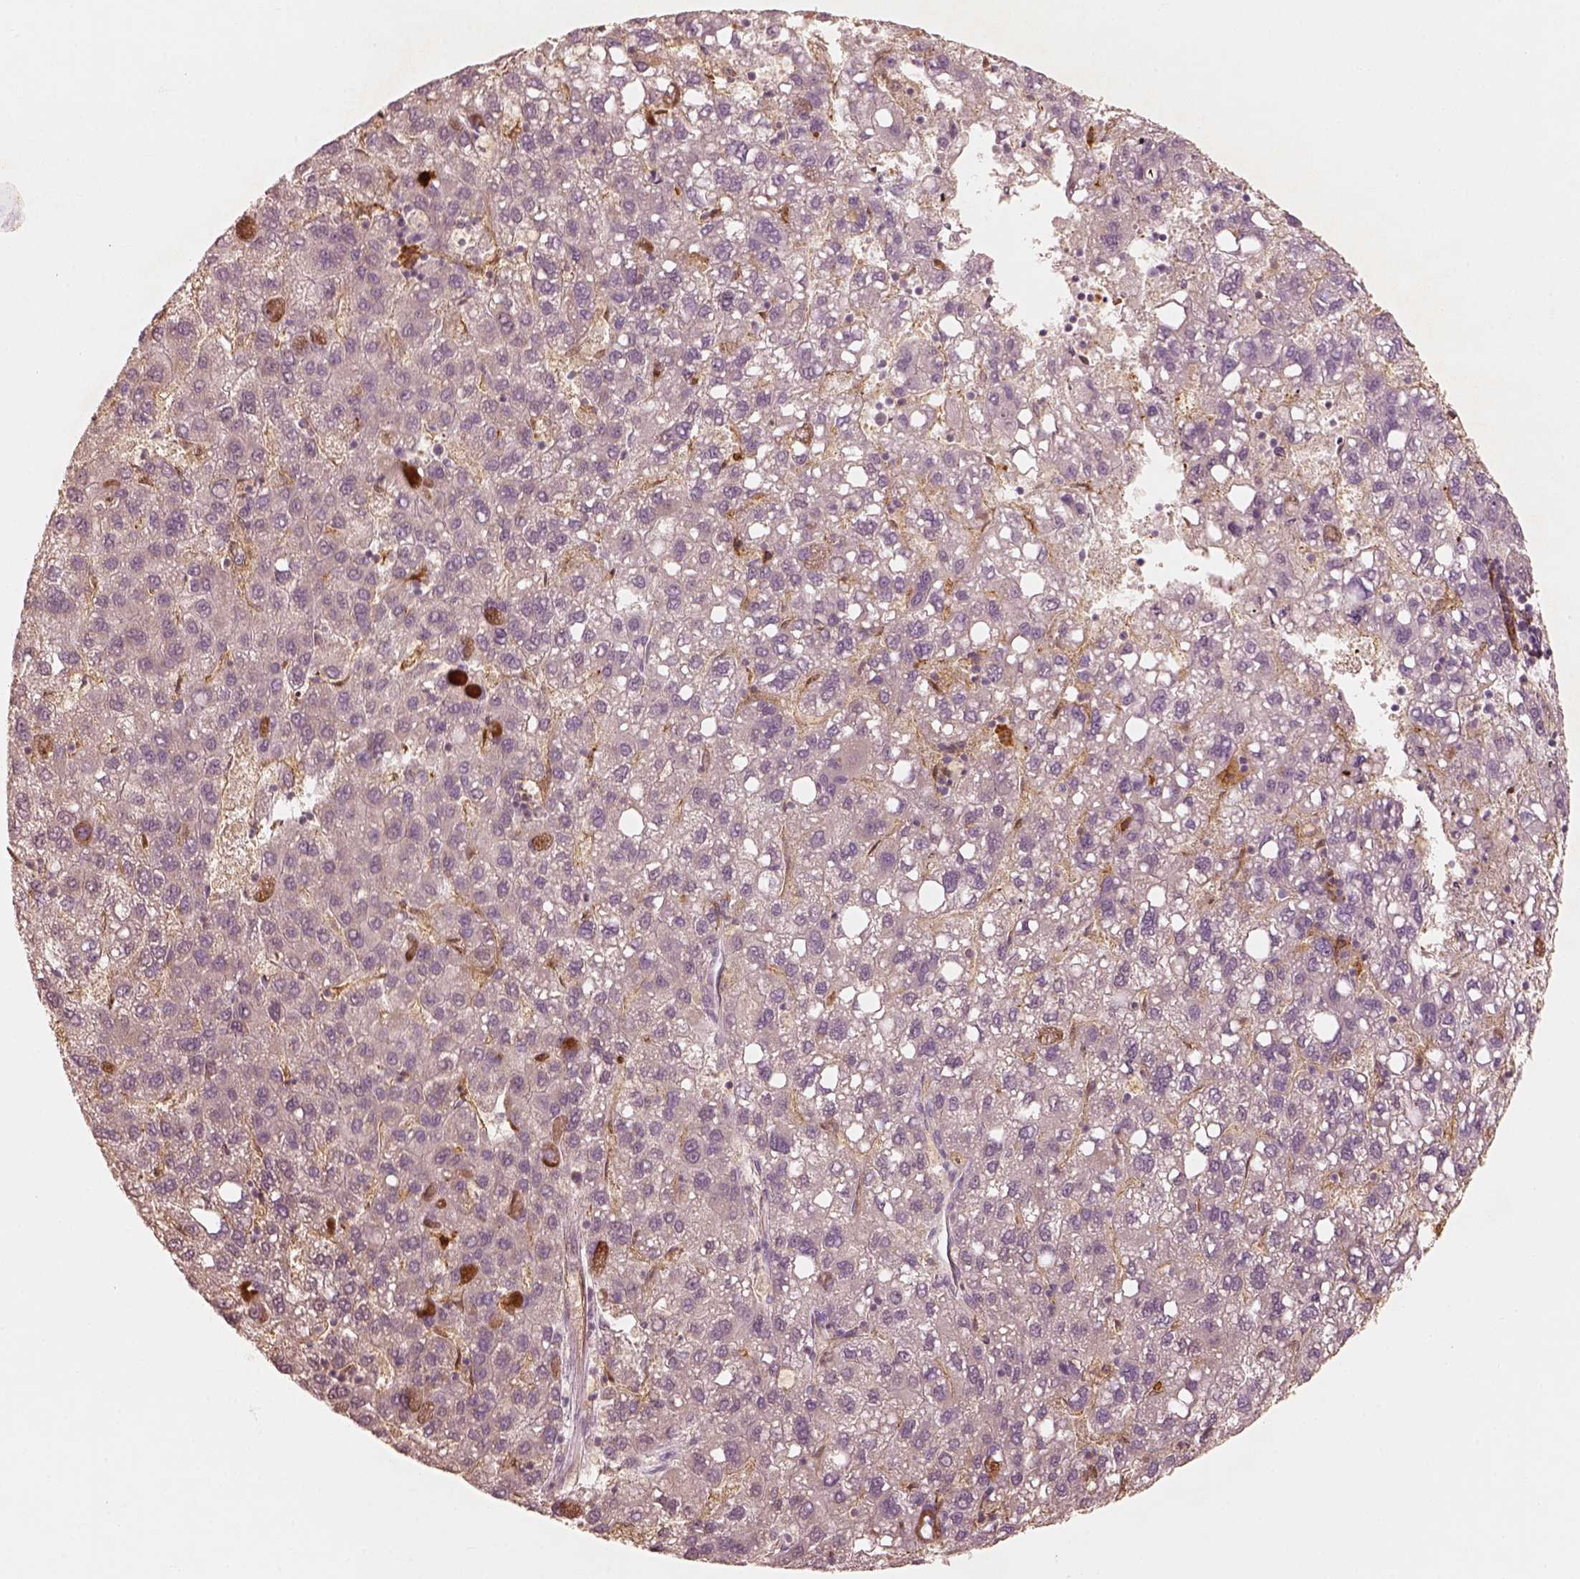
{"staining": {"intensity": "negative", "quantity": "none", "location": "none"}, "tissue": "liver cancer", "cell_type": "Tumor cells", "image_type": "cancer", "snomed": [{"axis": "morphology", "description": "Carcinoma, Hepatocellular, NOS"}, {"axis": "topography", "description": "Liver"}], "caption": "IHC image of neoplastic tissue: human hepatocellular carcinoma (liver) stained with DAB demonstrates no significant protein positivity in tumor cells. The staining is performed using DAB (3,3'-diaminobenzidine) brown chromogen with nuclei counter-stained in using hematoxylin.", "gene": "FSCN1", "patient": {"sex": "female", "age": 82}}